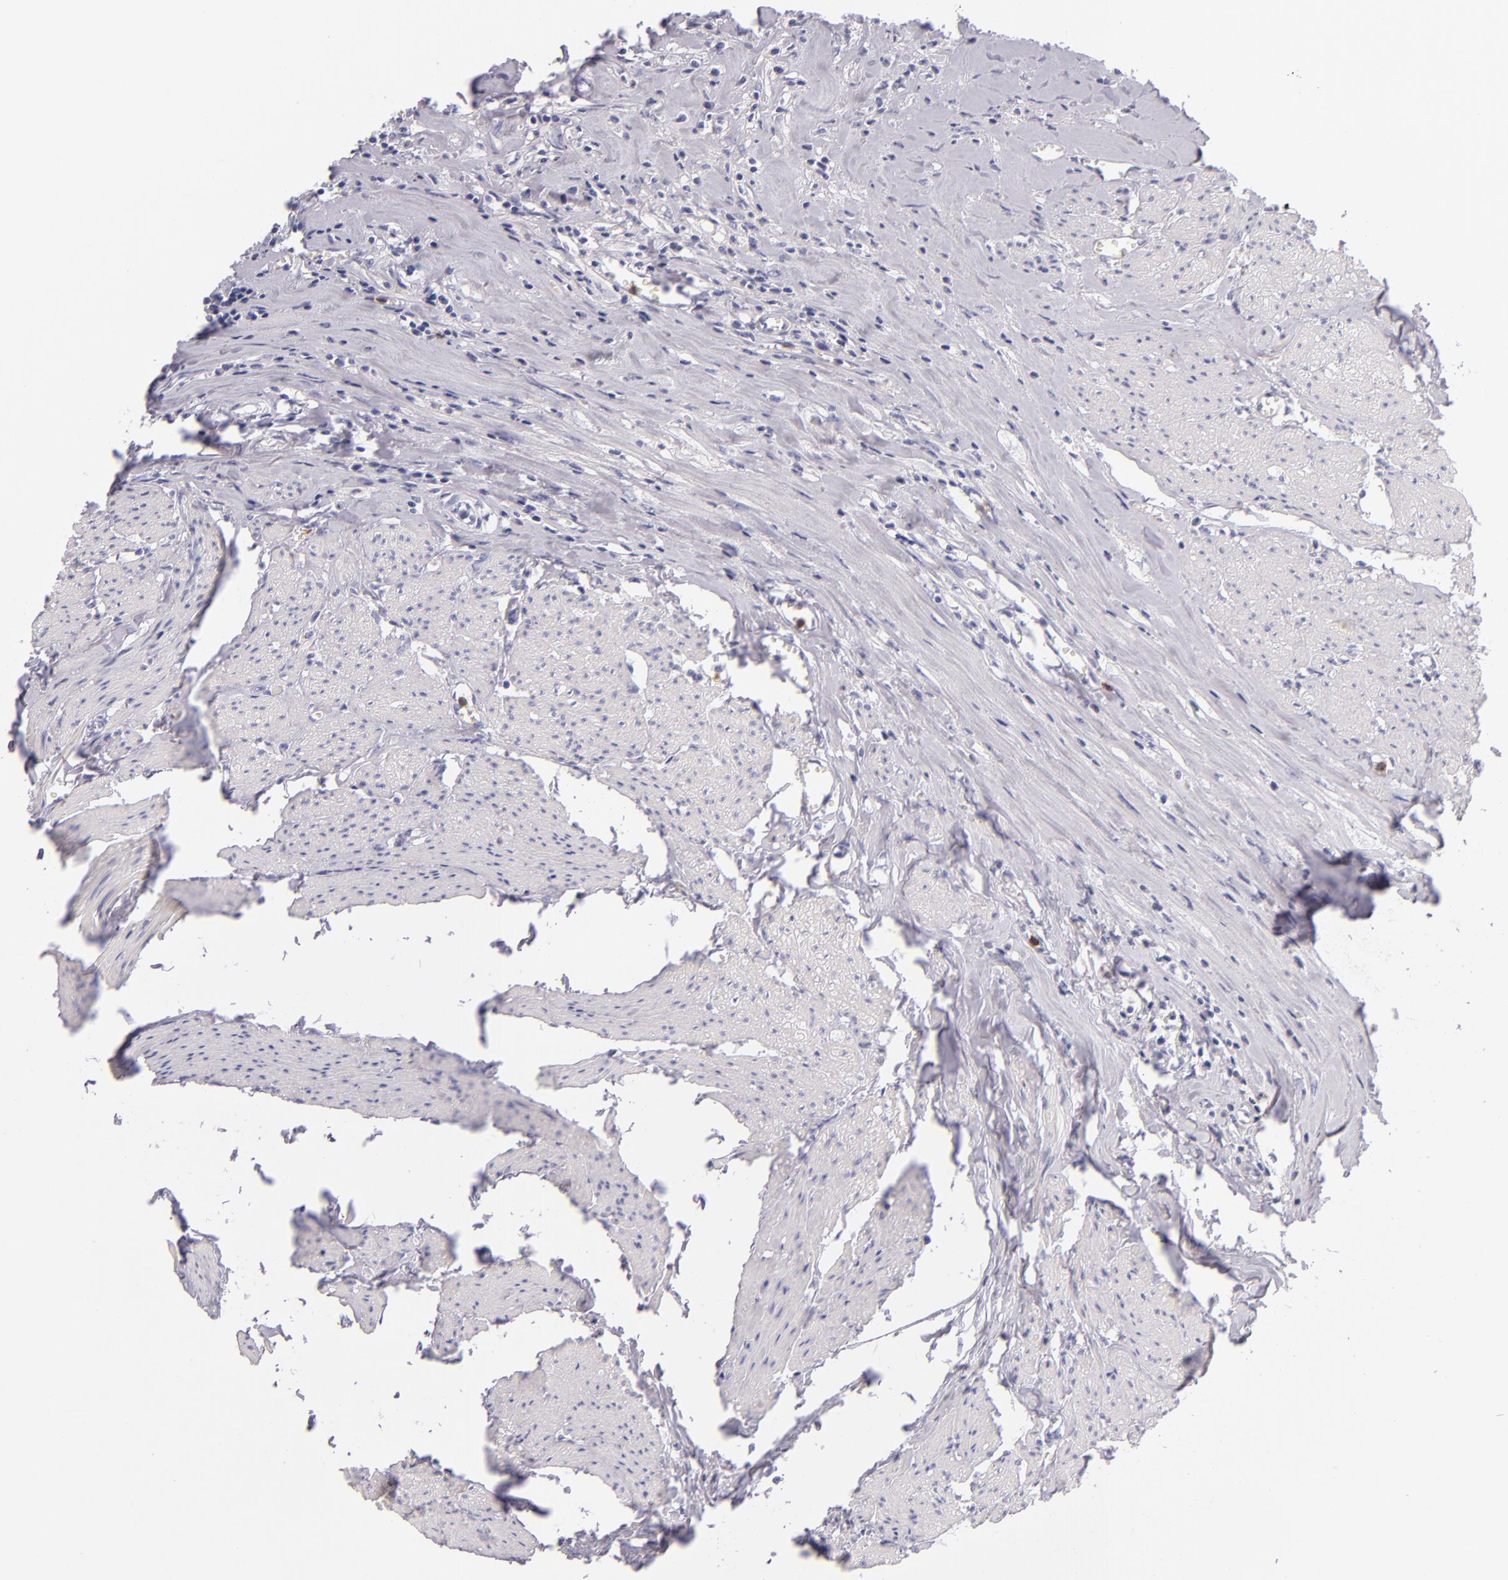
{"staining": {"intensity": "moderate", "quantity": ">75%", "location": "cytoplasmic/membranous"}, "tissue": "urothelial cancer", "cell_type": "Tumor cells", "image_type": "cancer", "snomed": [{"axis": "morphology", "description": "Urothelial carcinoma, High grade"}, {"axis": "topography", "description": "Urinary bladder"}], "caption": "An immunohistochemistry (IHC) photomicrograph of neoplastic tissue is shown. Protein staining in brown highlights moderate cytoplasmic/membranous positivity in urothelial cancer within tumor cells.", "gene": "CDH3", "patient": {"sex": "male", "age": 54}}